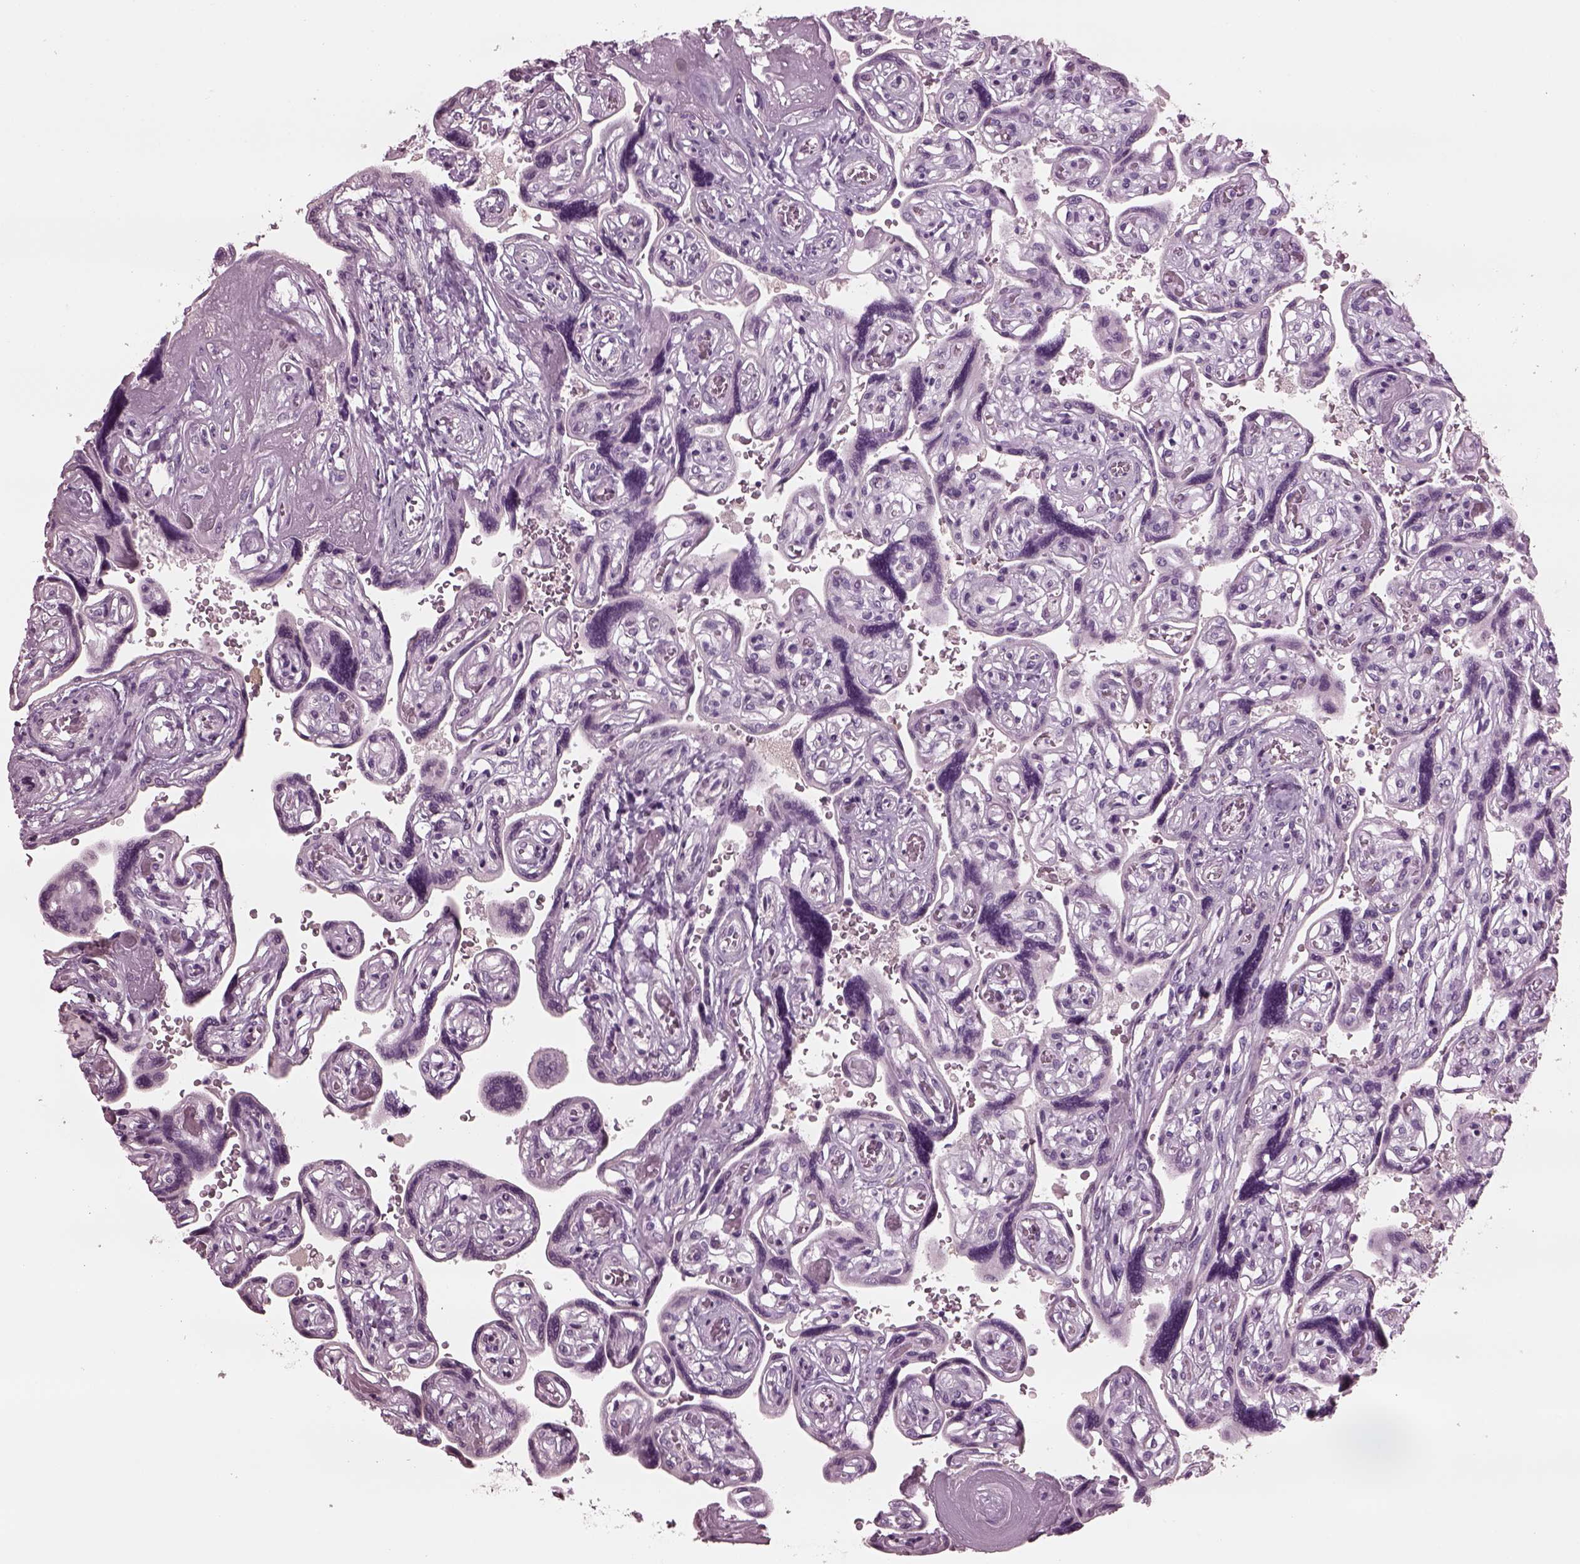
{"staining": {"intensity": "negative", "quantity": "none", "location": "none"}, "tissue": "placenta", "cell_type": "Decidual cells", "image_type": "normal", "snomed": [{"axis": "morphology", "description": "Normal tissue, NOS"}, {"axis": "topography", "description": "Placenta"}], "caption": "This is an immunohistochemistry (IHC) micrograph of benign human placenta. There is no staining in decidual cells.", "gene": "TPPP2", "patient": {"sex": "female", "age": 32}}